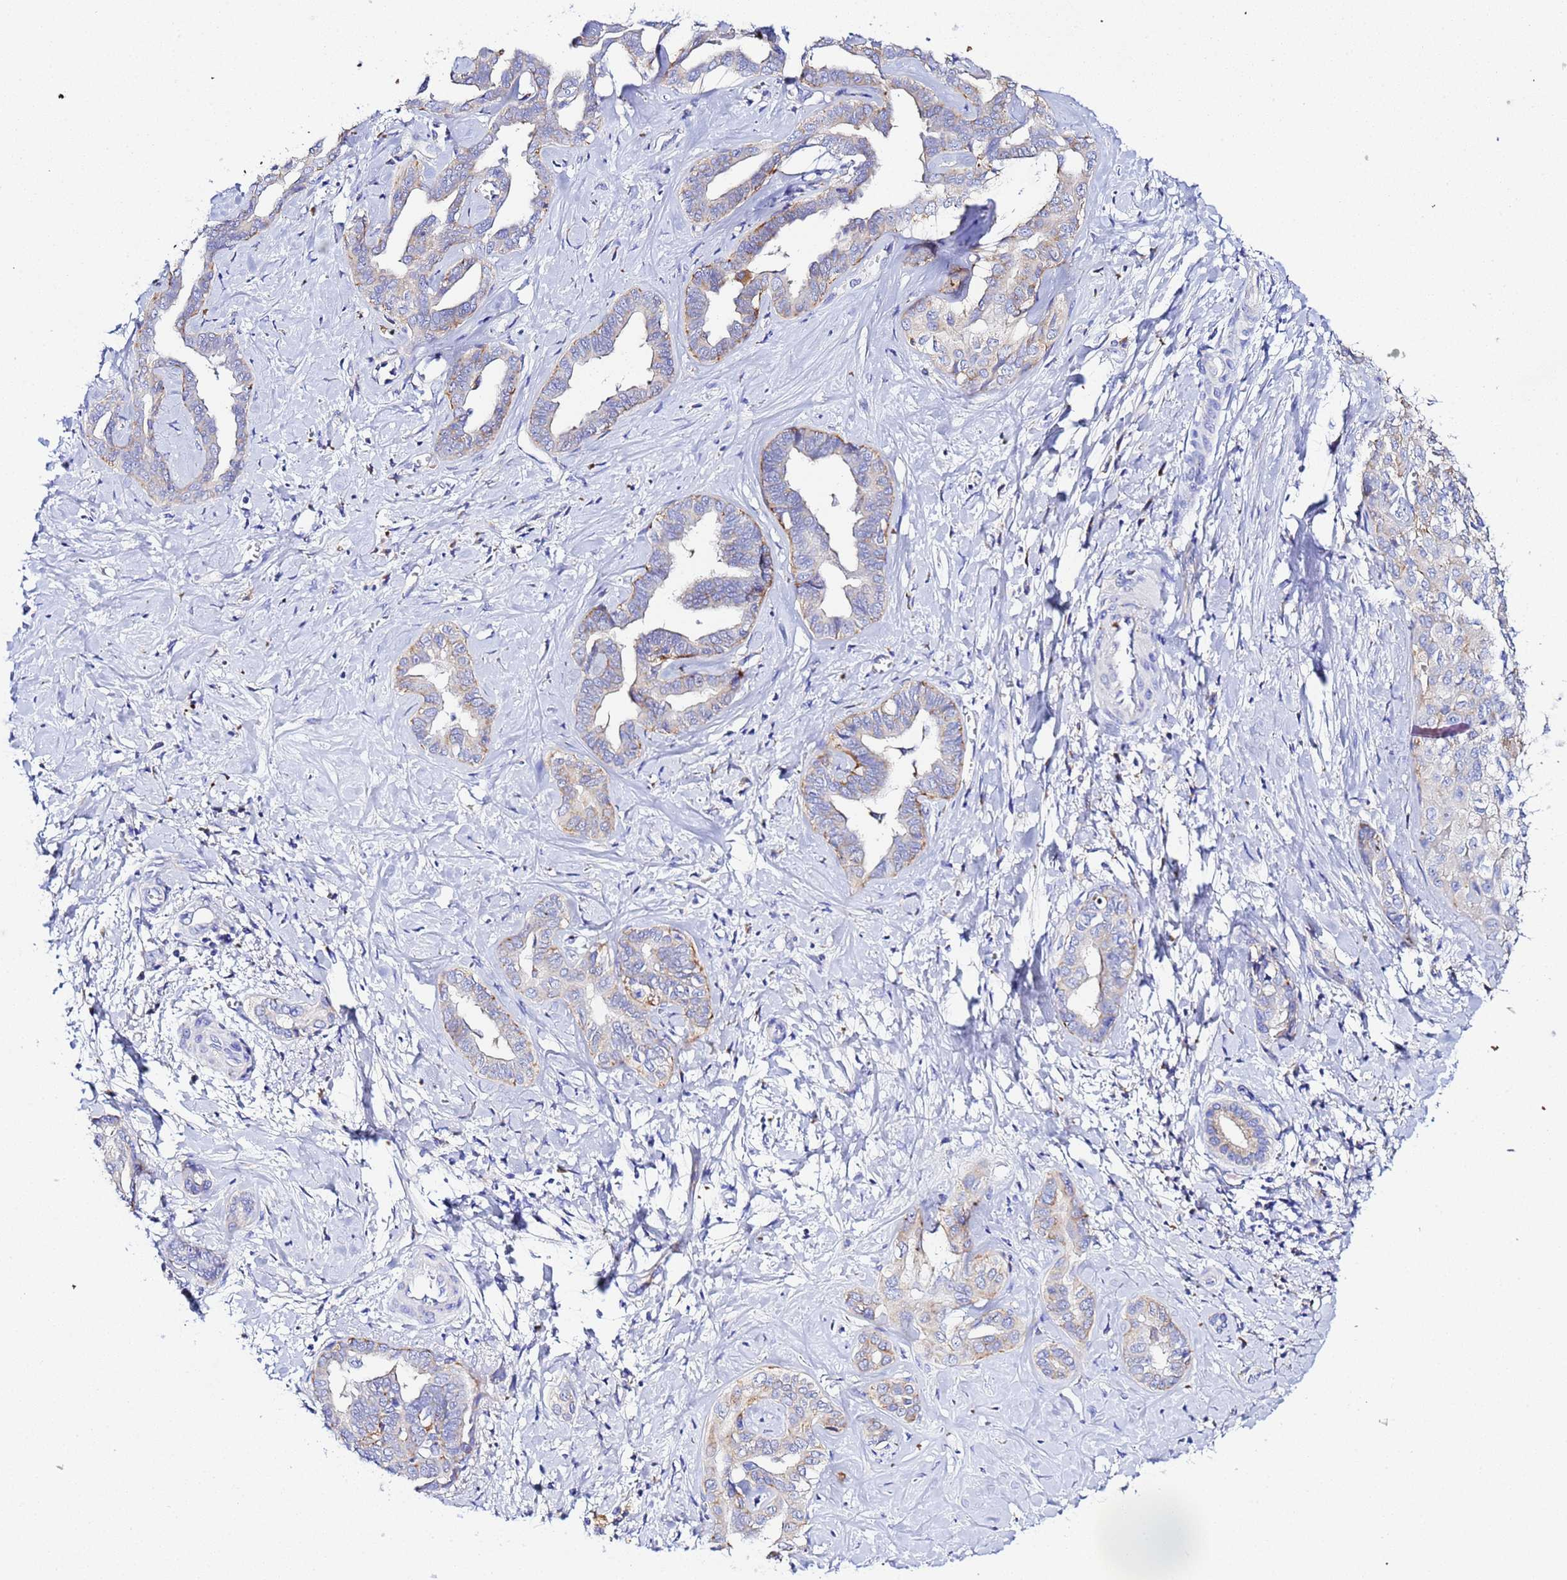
{"staining": {"intensity": "weak", "quantity": "<25%", "location": "cytoplasmic/membranous"}, "tissue": "liver cancer", "cell_type": "Tumor cells", "image_type": "cancer", "snomed": [{"axis": "morphology", "description": "Cholangiocarcinoma"}, {"axis": "topography", "description": "Liver"}], "caption": "Image shows no protein staining in tumor cells of liver cancer (cholangiocarcinoma) tissue.", "gene": "VTI1B", "patient": {"sex": "female", "age": 77}}